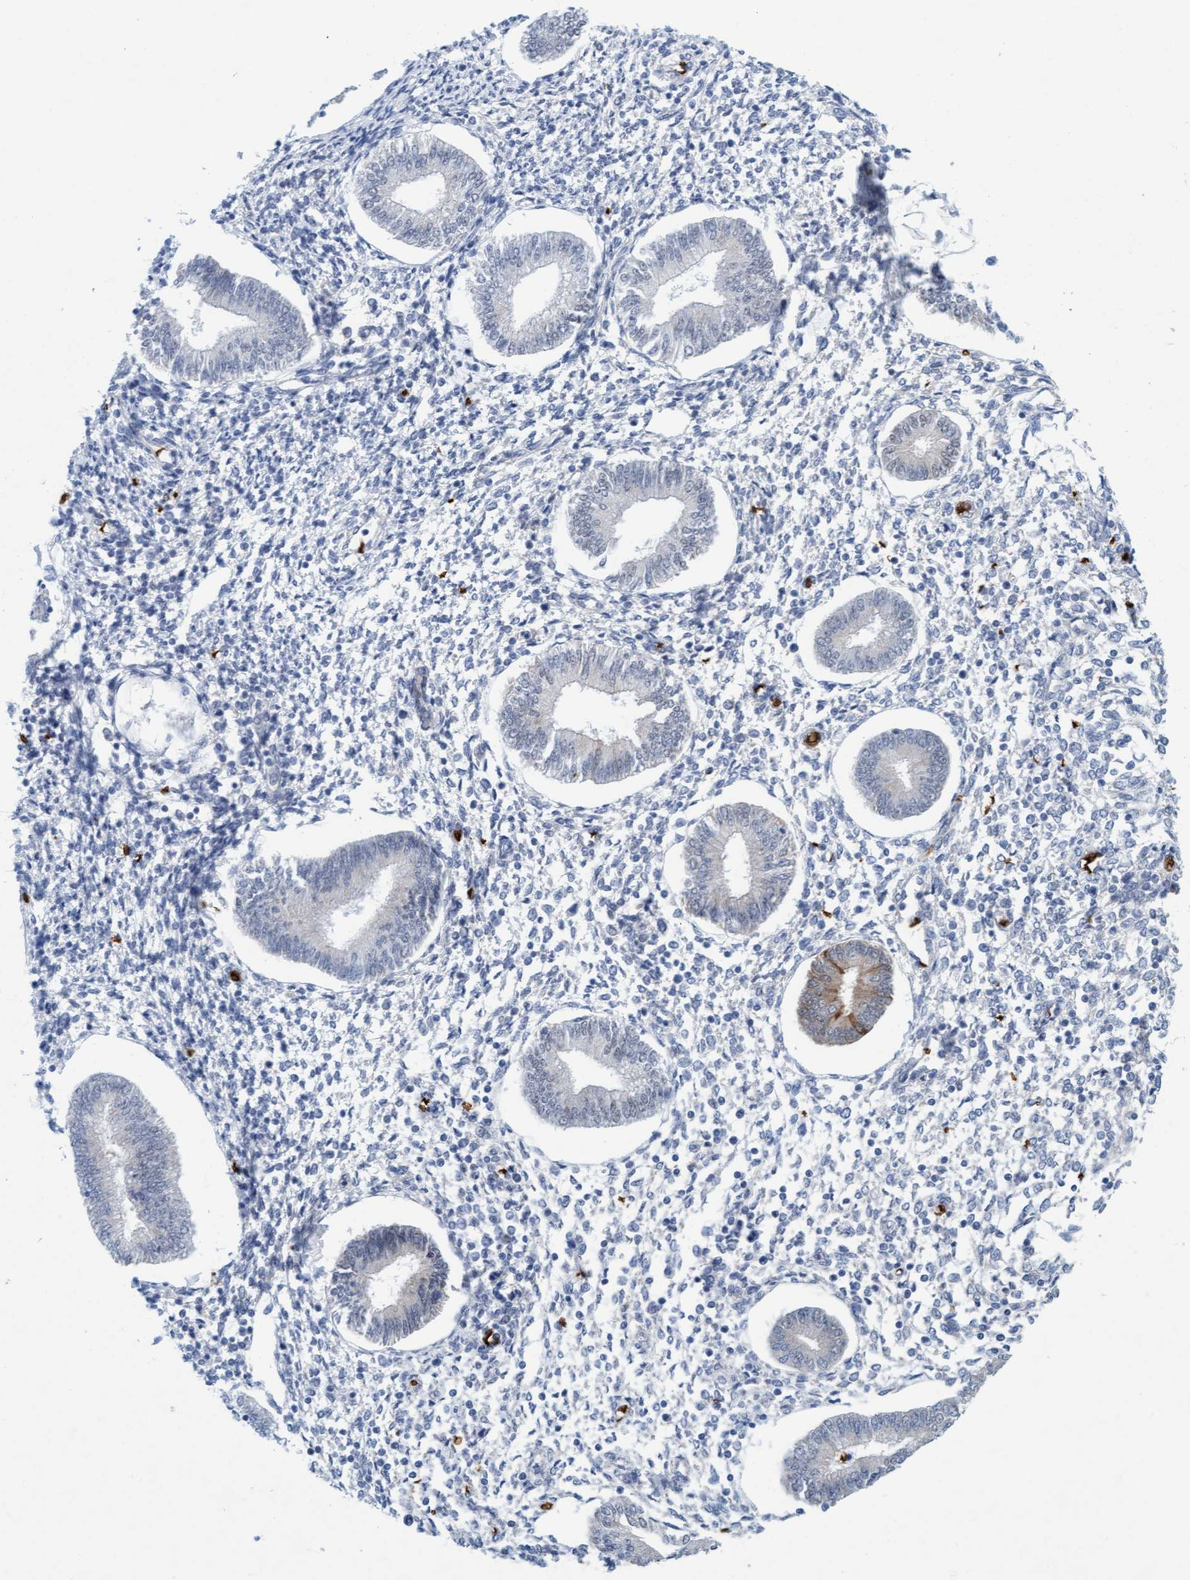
{"staining": {"intensity": "negative", "quantity": "none", "location": "none"}, "tissue": "endometrium", "cell_type": "Cells in endometrial stroma", "image_type": "normal", "snomed": [{"axis": "morphology", "description": "Normal tissue, NOS"}, {"axis": "topography", "description": "Endometrium"}], "caption": "Cells in endometrial stroma are negative for brown protein staining in normal endometrium. (Brightfield microscopy of DAB IHC at high magnification).", "gene": "SPEM2", "patient": {"sex": "female", "age": 50}}